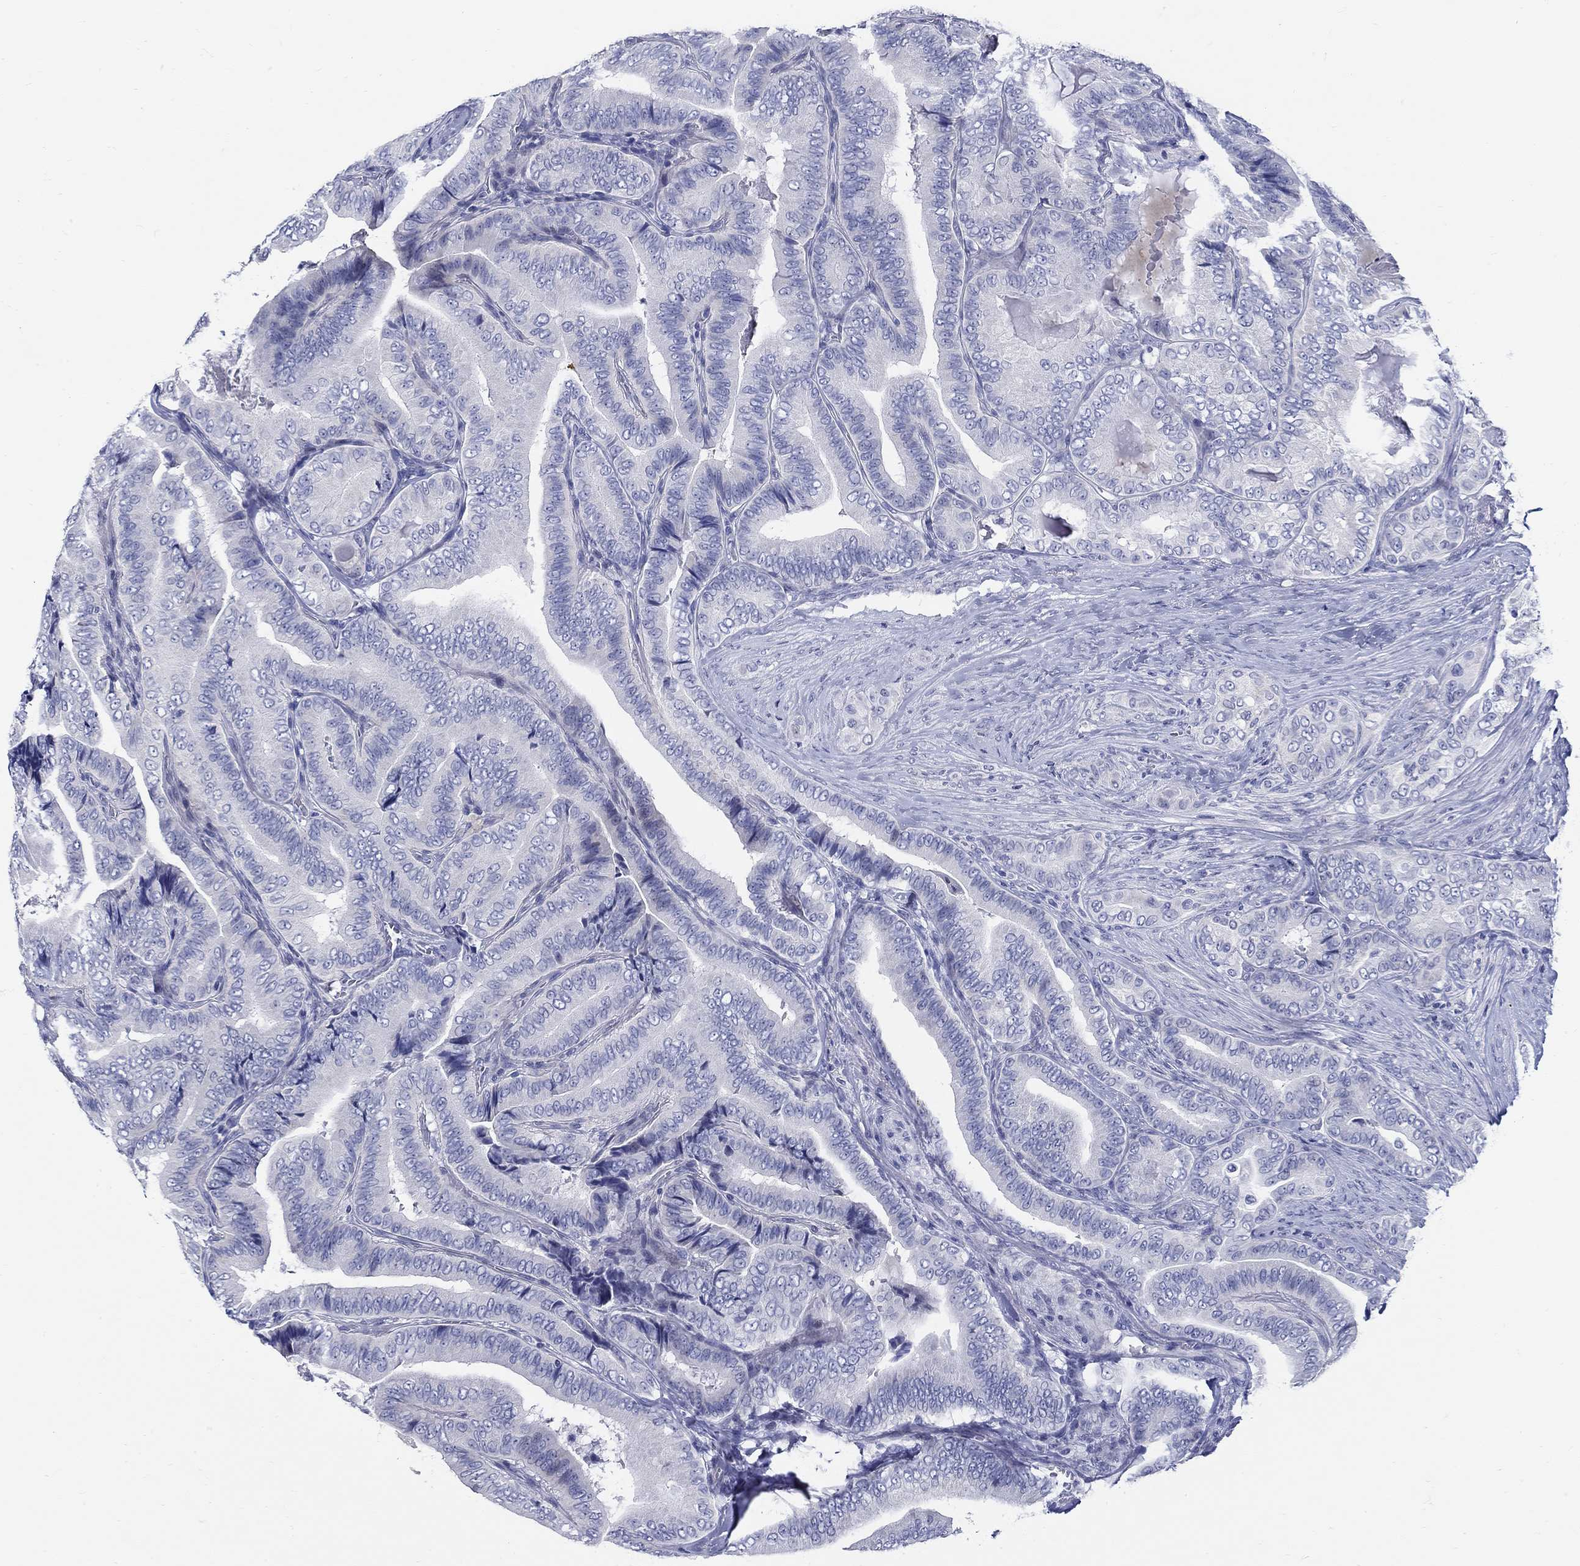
{"staining": {"intensity": "negative", "quantity": "none", "location": "none"}, "tissue": "thyroid cancer", "cell_type": "Tumor cells", "image_type": "cancer", "snomed": [{"axis": "morphology", "description": "Papillary adenocarcinoma, NOS"}, {"axis": "topography", "description": "Thyroid gland"}], "caption": "There is no significant staining in tumor cells of thyroid cancer.", "gene": "CRYGS", "patient": {"sex": "male", "age": 61}}